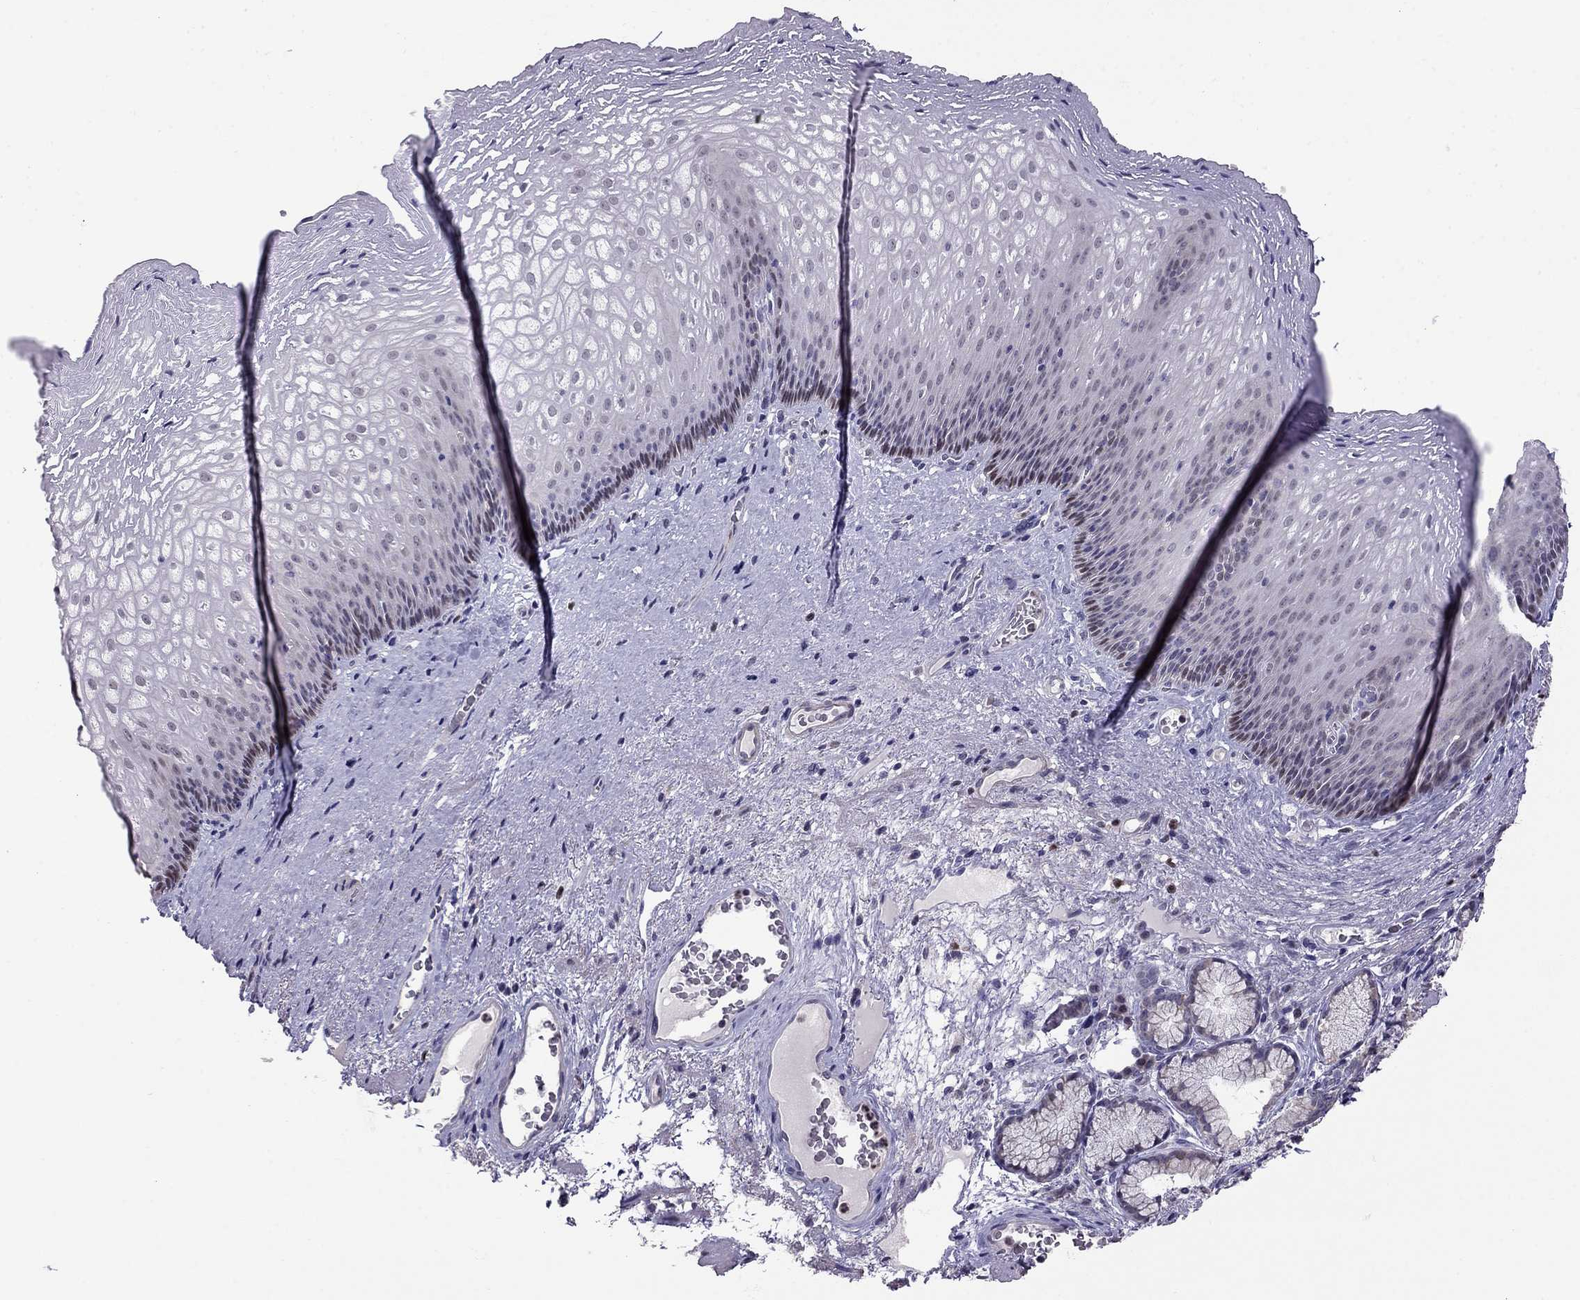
{"staining": {"intensity": "negative", "quantity": "none", "location": "none"}, "tissue": "esophagus", "cell_type": "Squamous epithelial cells", "image_type": "normal", "snomed": [{"axis": "morphology", "description": "Normal tissue, NOS"}, {"axis": "topography", "description": "Esophagus"}], "caption": "This is a histopathology image of immunohistochemistry staining of benign esophagus, which shows no positivity in squamous epithelial cells.", "gene": "LRRC39", "patient": {"sex": "male", "age": 76}}